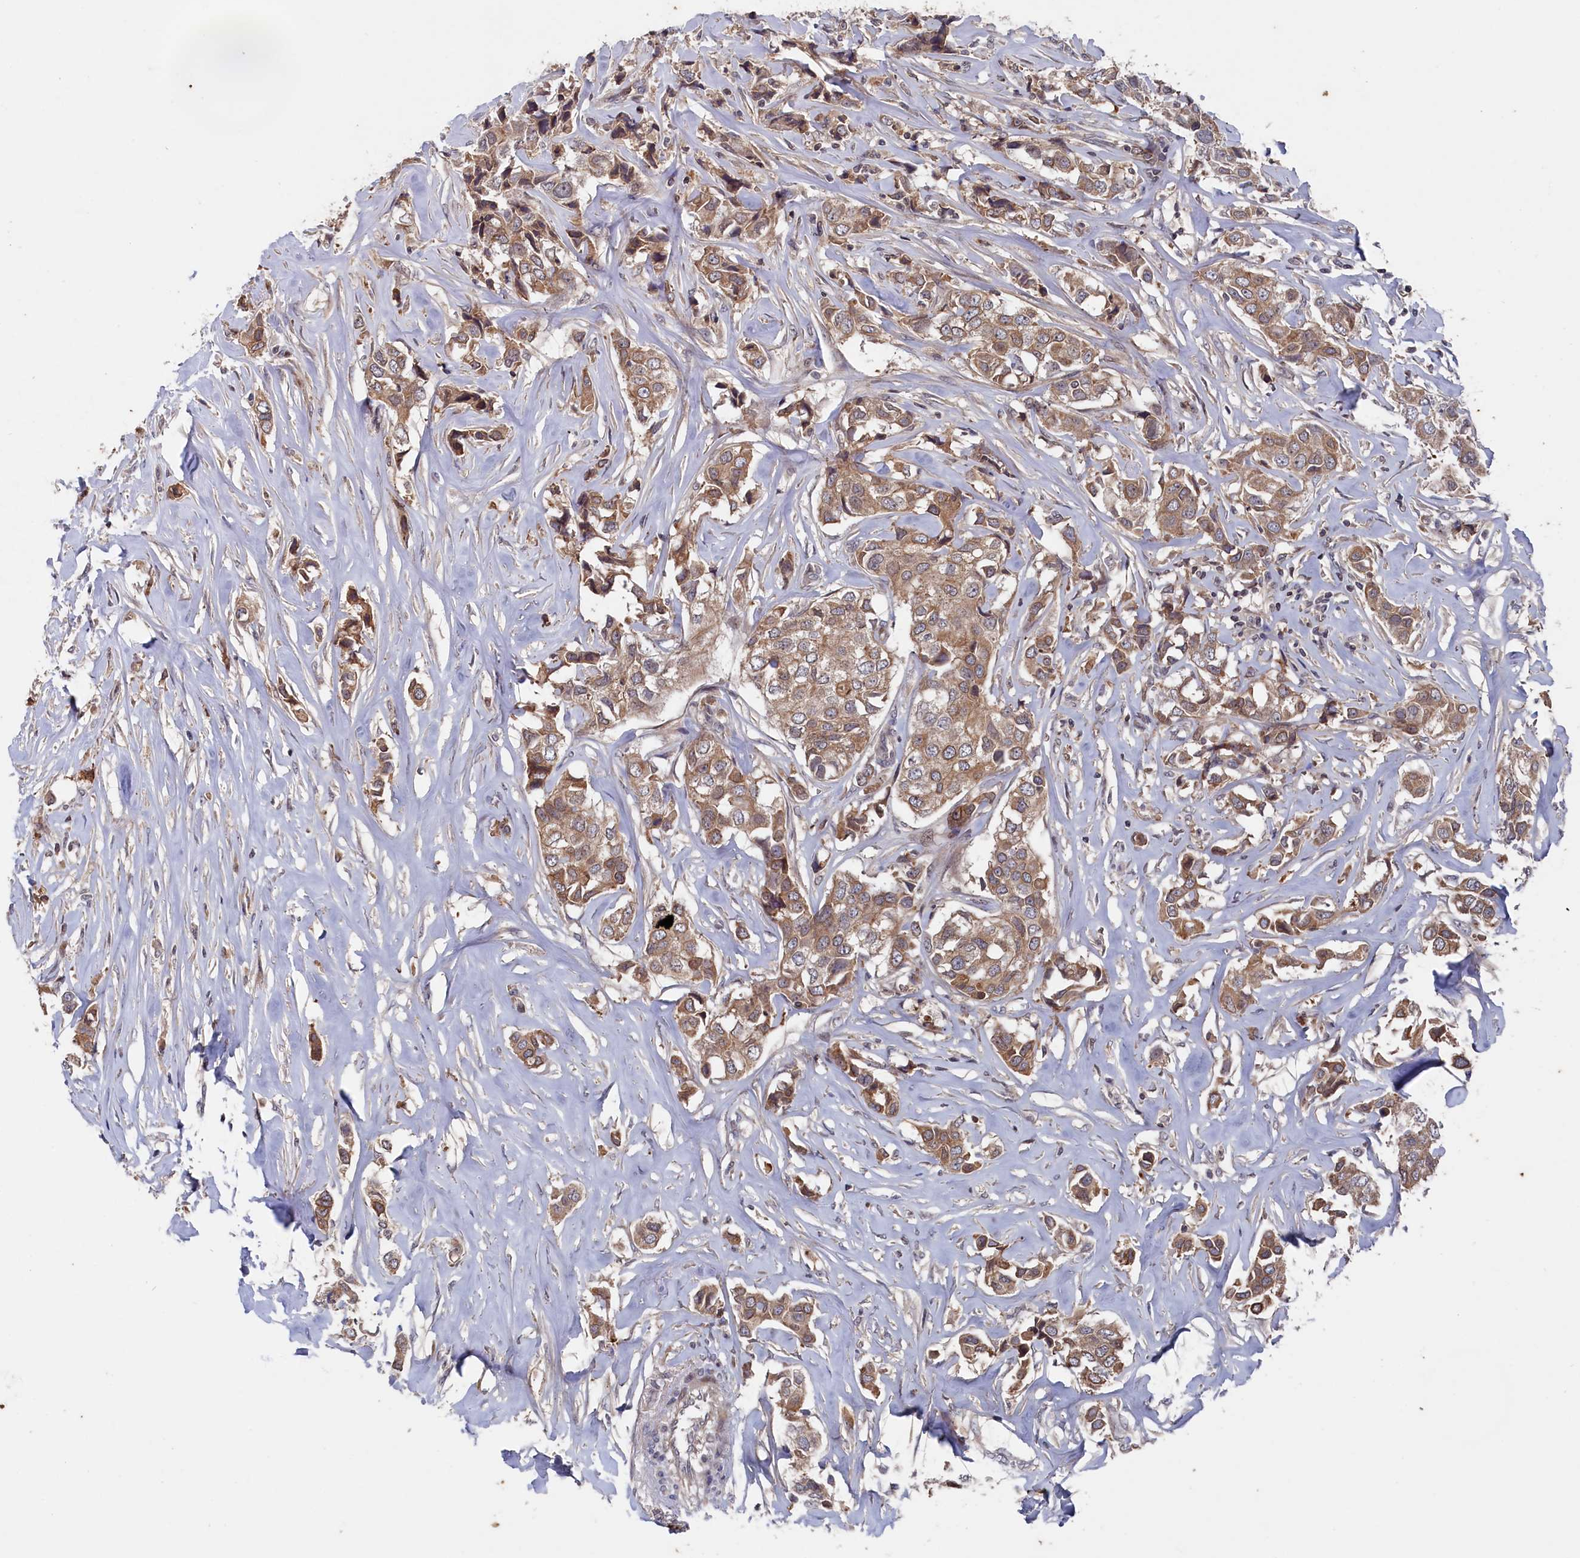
{"staining": {"intensity": "moderate", "quantity": ">75%", "location": "cytoplasmic/membranous"}, "tissue": "breast cancer", "cell_type": "Tumor cells", "image_type": "cancer", "snomed": [{"axis": "morphology", "description": "Duct carcinoma"}, {"axis": "topography", "description": "Breast"}], "caption": "This image demonstrates intraductal carcinoma (breast) stained with immunohistochemistry (IHC) to label a protein in brown. The cytoplasmic/membranous of tumor cells show moderate positivity for the protein. Nuclei are counter-stained blue.", "gene": "TMC5", "patient": {"sex": "female", "age": 80}}